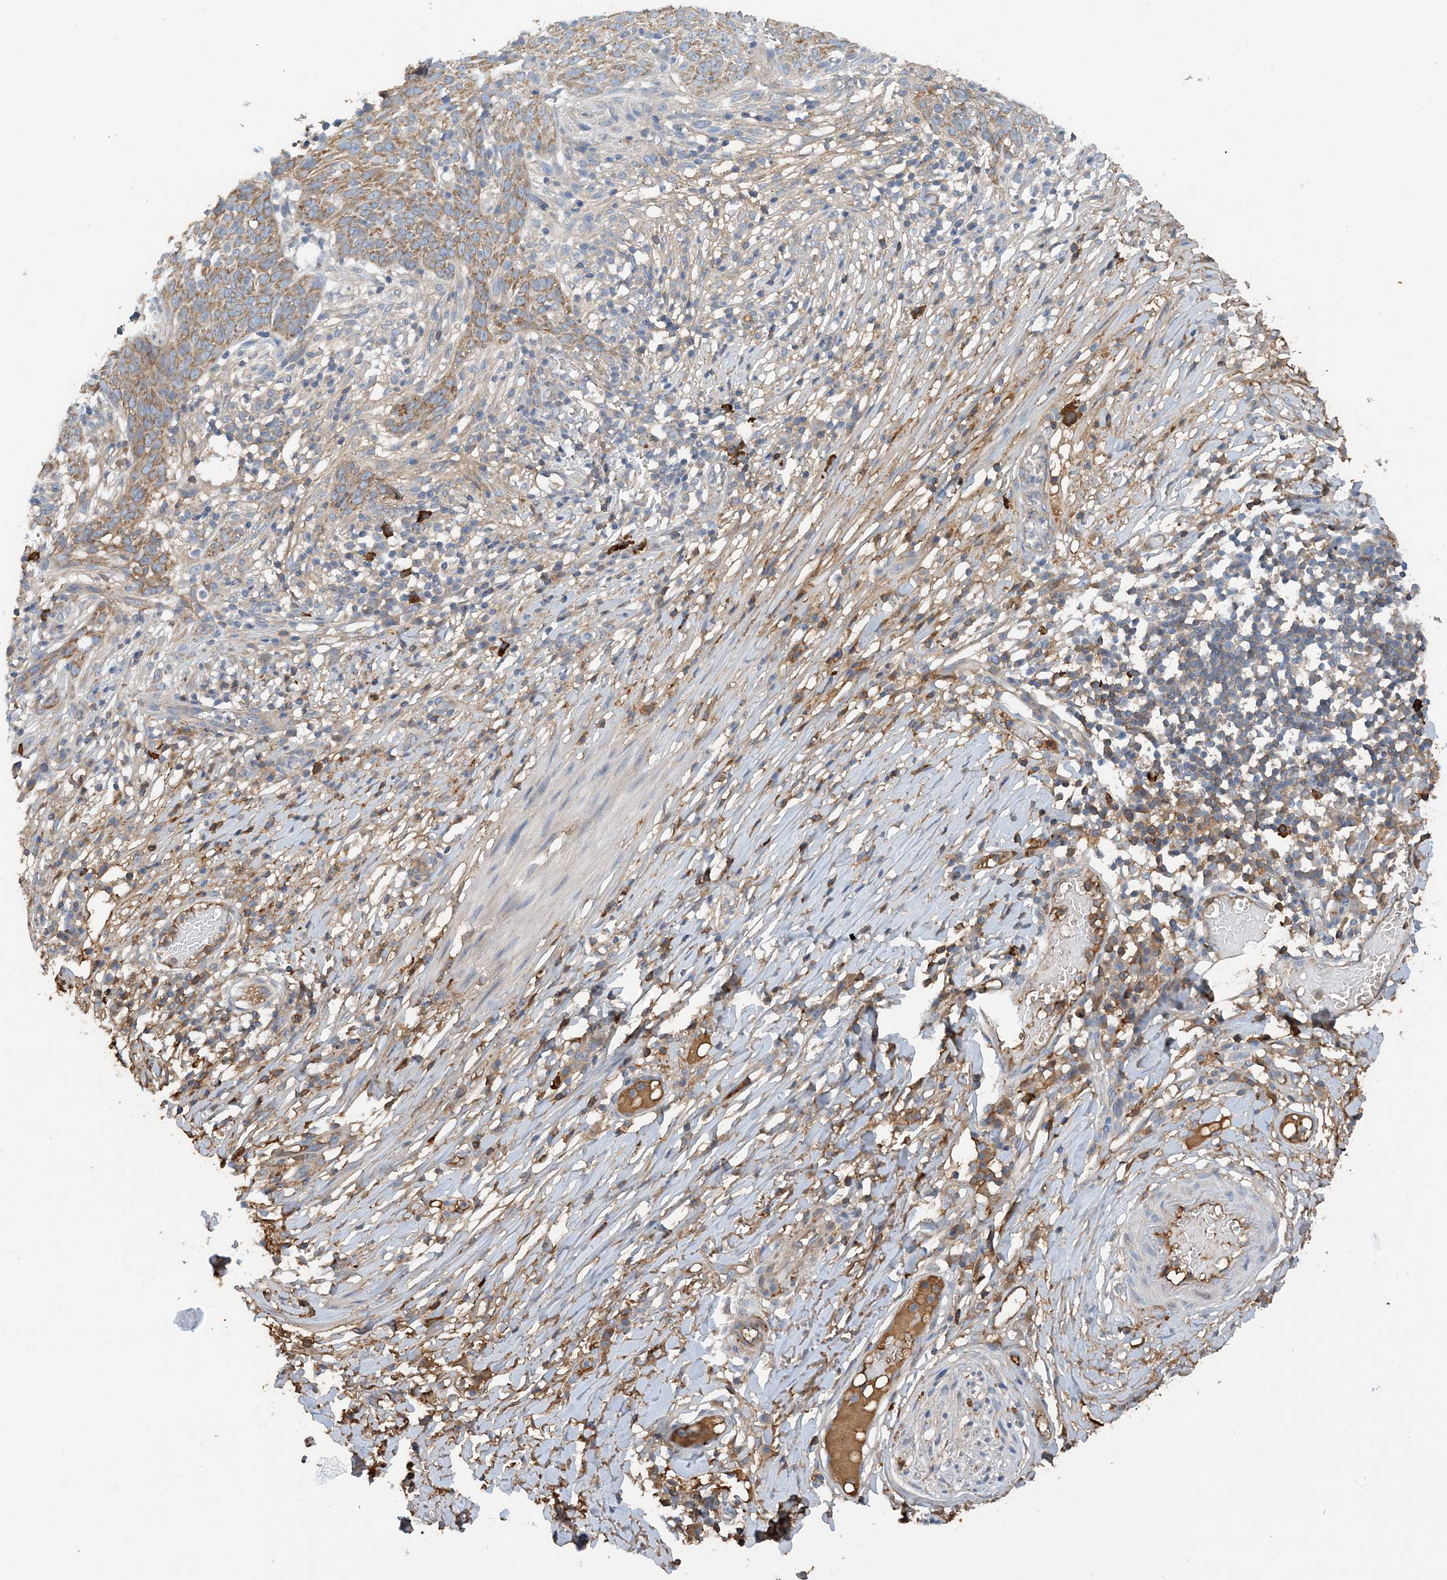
{"staining": {"intensity": "moderate", "quantity": ">75%", "location": "cytoplasmic/membranous"}, "tissue": "skin cancer", "cell_type": "Tumor cells", "image_type": "cancer", "snomed": [{"axis": "morphology", "description": "Normal tissue, NOS"}, {"axis": "morphology", "description": "Basal cell carcinoma"}, {"axis": "topography", "description": "Skin"}], "caption": "Protein expression analysis of human basal cell carcinoma (skin) reveals moderate cytoplasmic/membranous staining in approximately >75% of tumor cells.", "gene": "SLC5A11", "patient": {"sex": "male", "age": 64}}